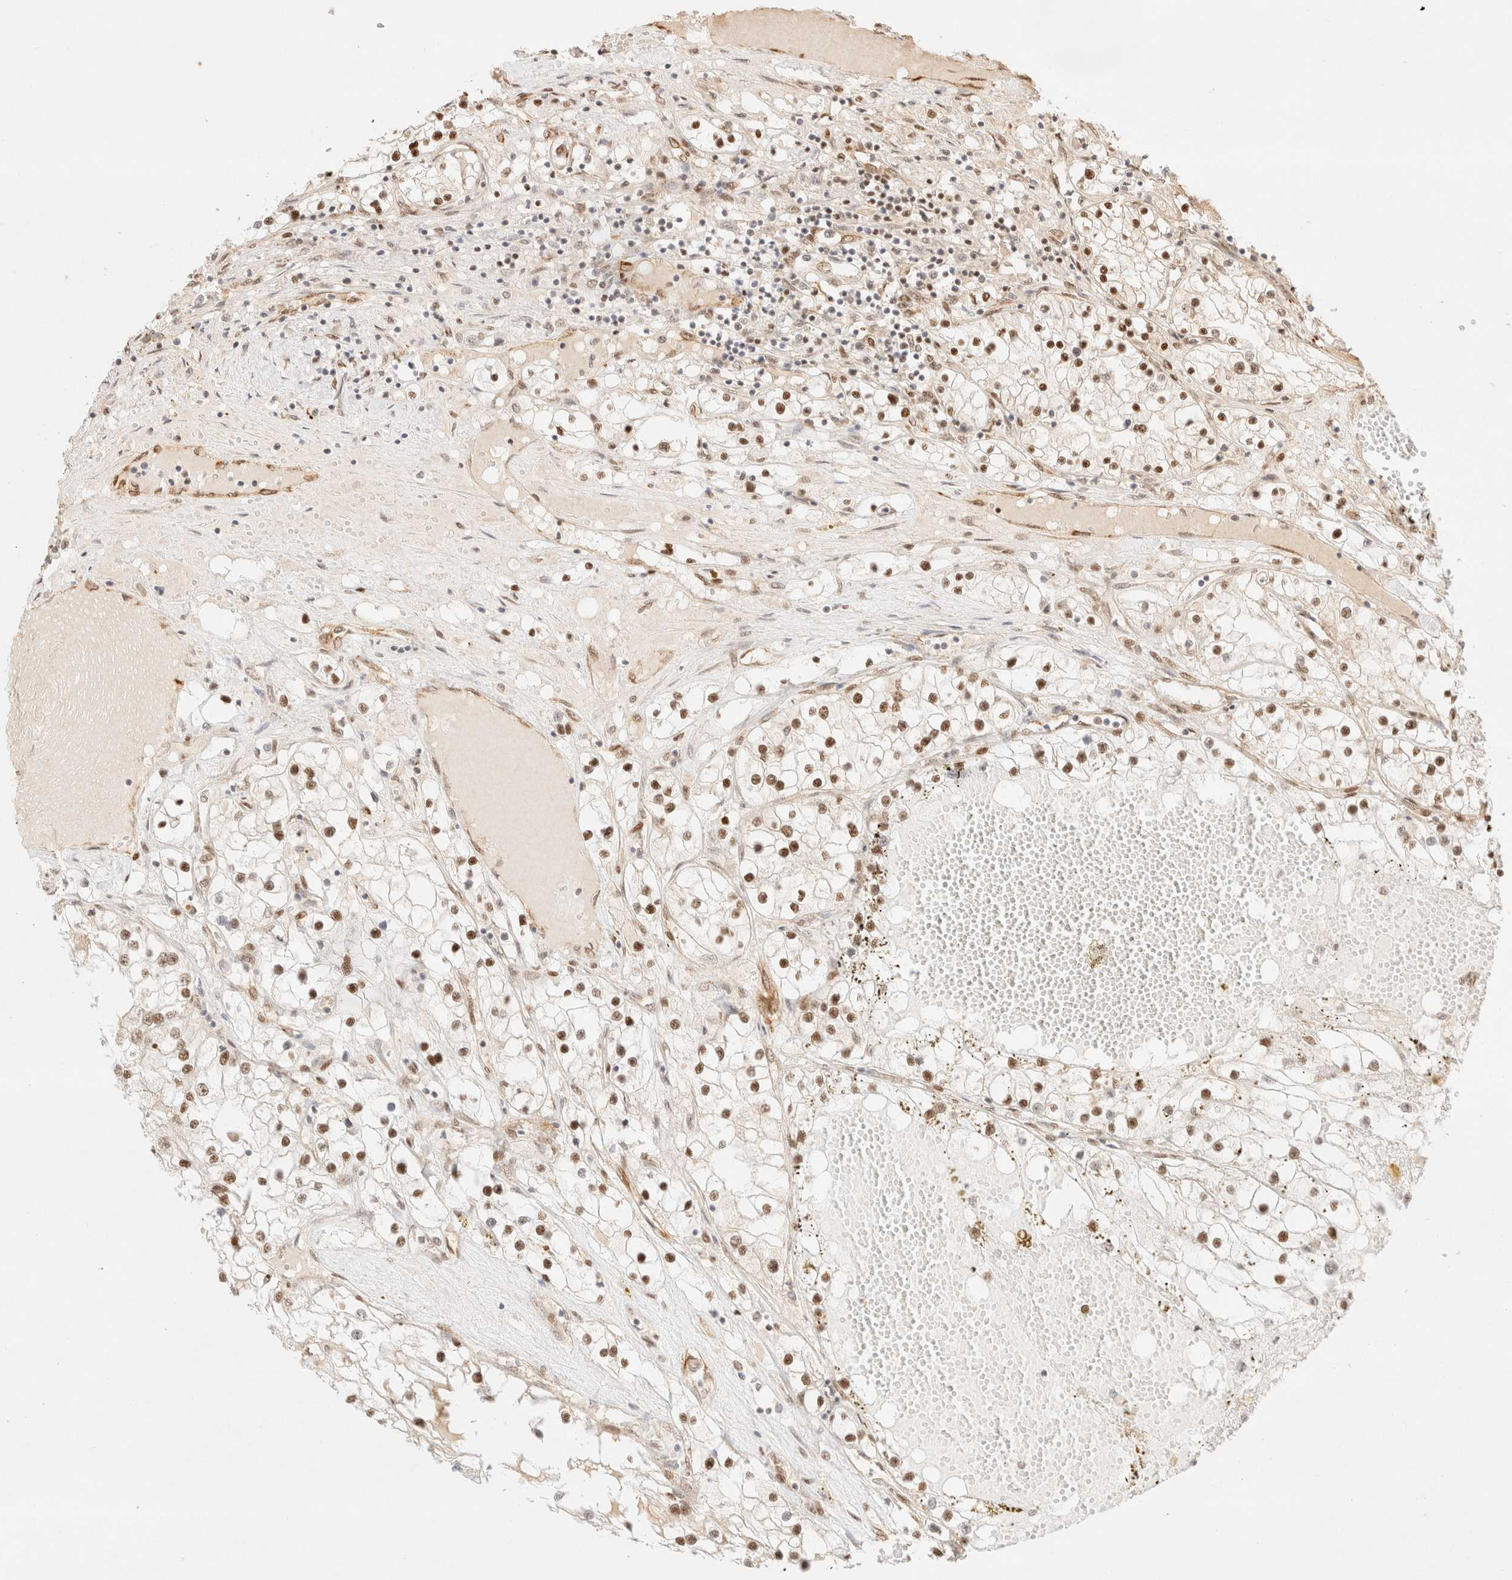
{"staining": {"intensity": "moderate", "quantity": ">75%", "location": "nuclear"}, "tissue": "renal cancer", "cell_type": "Tumor cells", "image_type": "cancer", "snomed": [{"axis": "morphology", "description": "Adenocarcinoma, NOS"}, {"axis": "topography", "description": "Kidney"}], "caption": "Brown immunohistochemical staining in renal cancer reveals moderate nuclear expression in approximately >75% of tumor cells.", "gene": "ZNF768", "patient": {"sex": "male", "age": 68}}